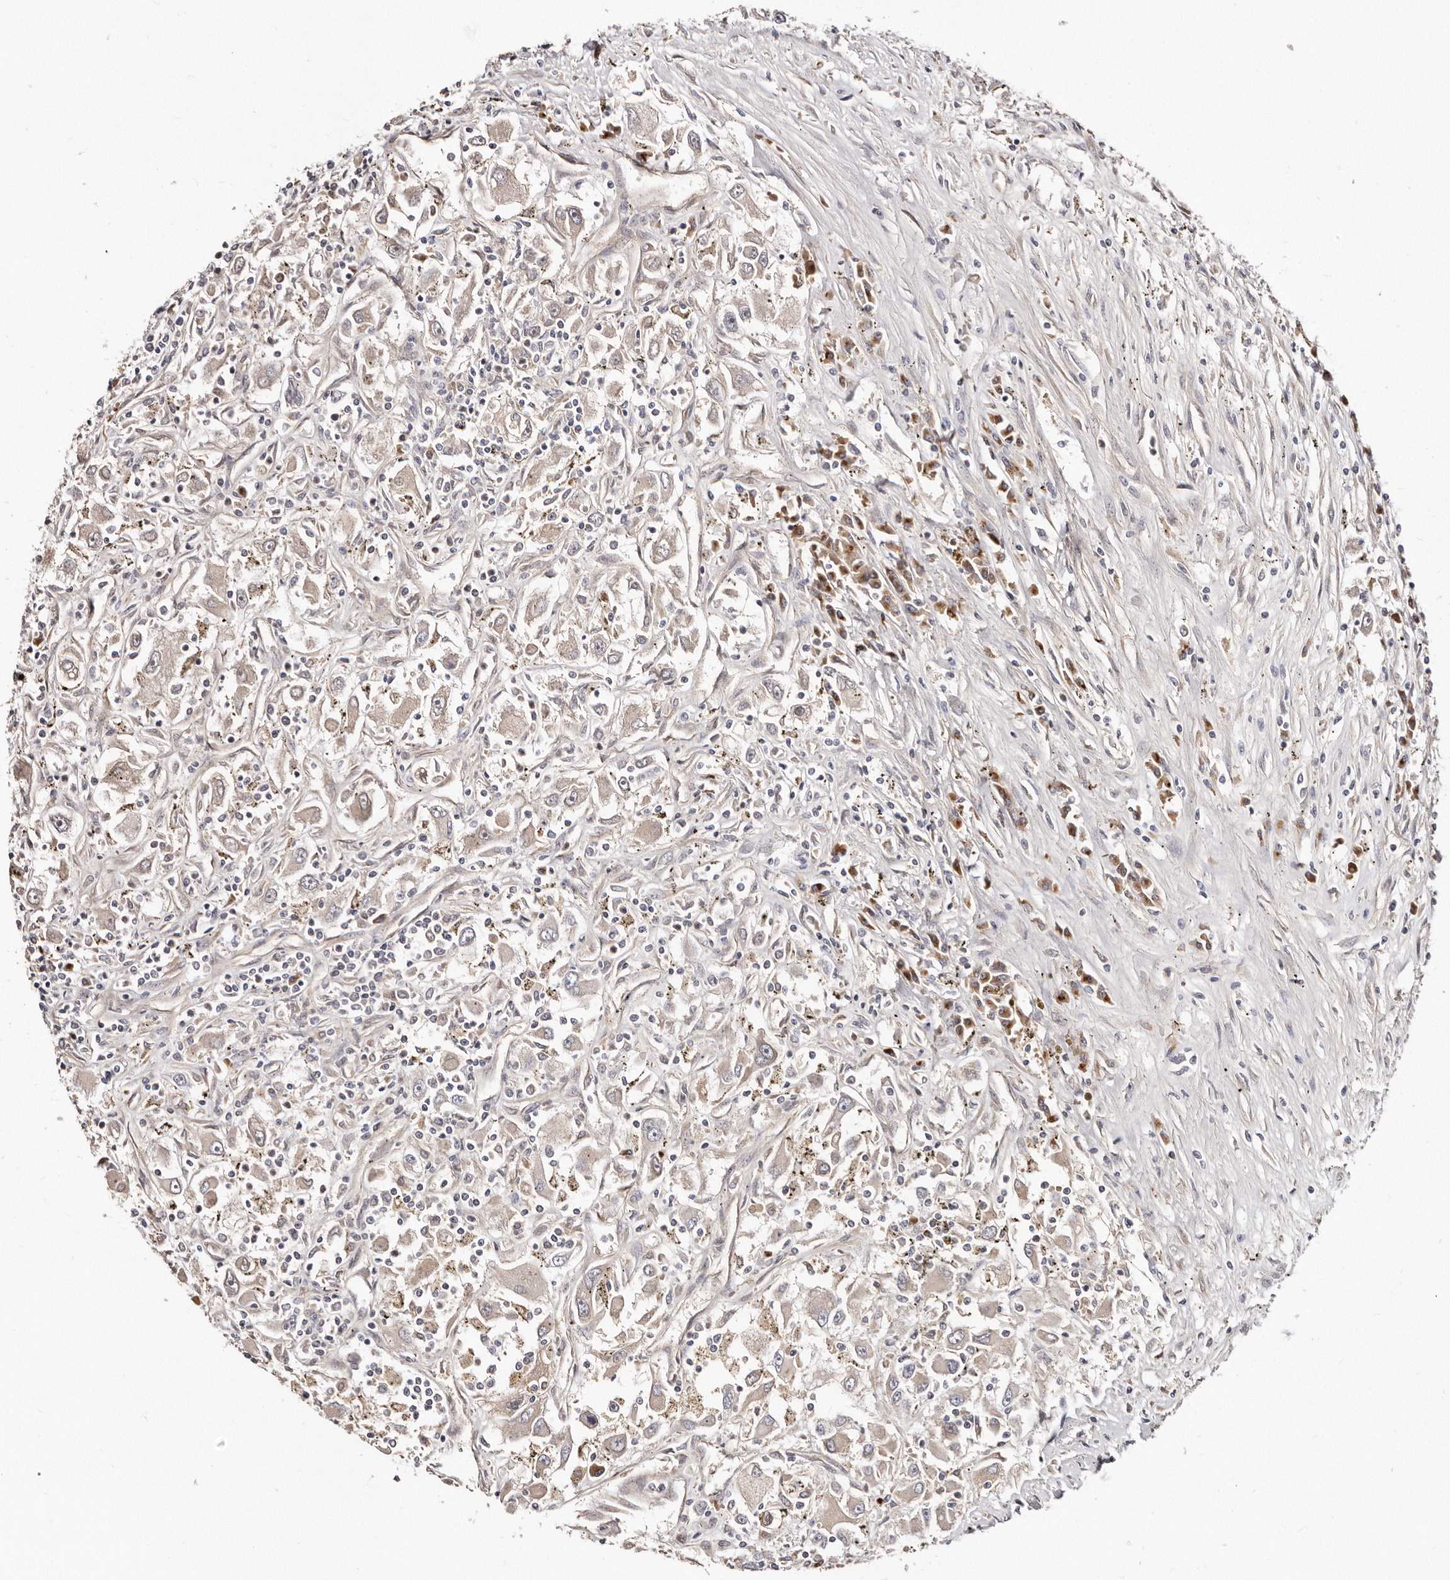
{"staining": {"intensity": "negative", "quantity": "none", "location": "none"}, "tissue": "renal cancer", "cell_type": "Tumor cells", "image_type": "cancer", "snomed": [{"axis": "morphology", "description": "Adenocarcinoma, NOS"}, {"axis": "topography", "description": "Kidney"}], "caption": "Human renal cancer stained for a protein using immunohistochemistry (IHC) reveals no staining in tumor cells.", "gene": "DACT2", "patient": {"sex": "female", "age": 52}}